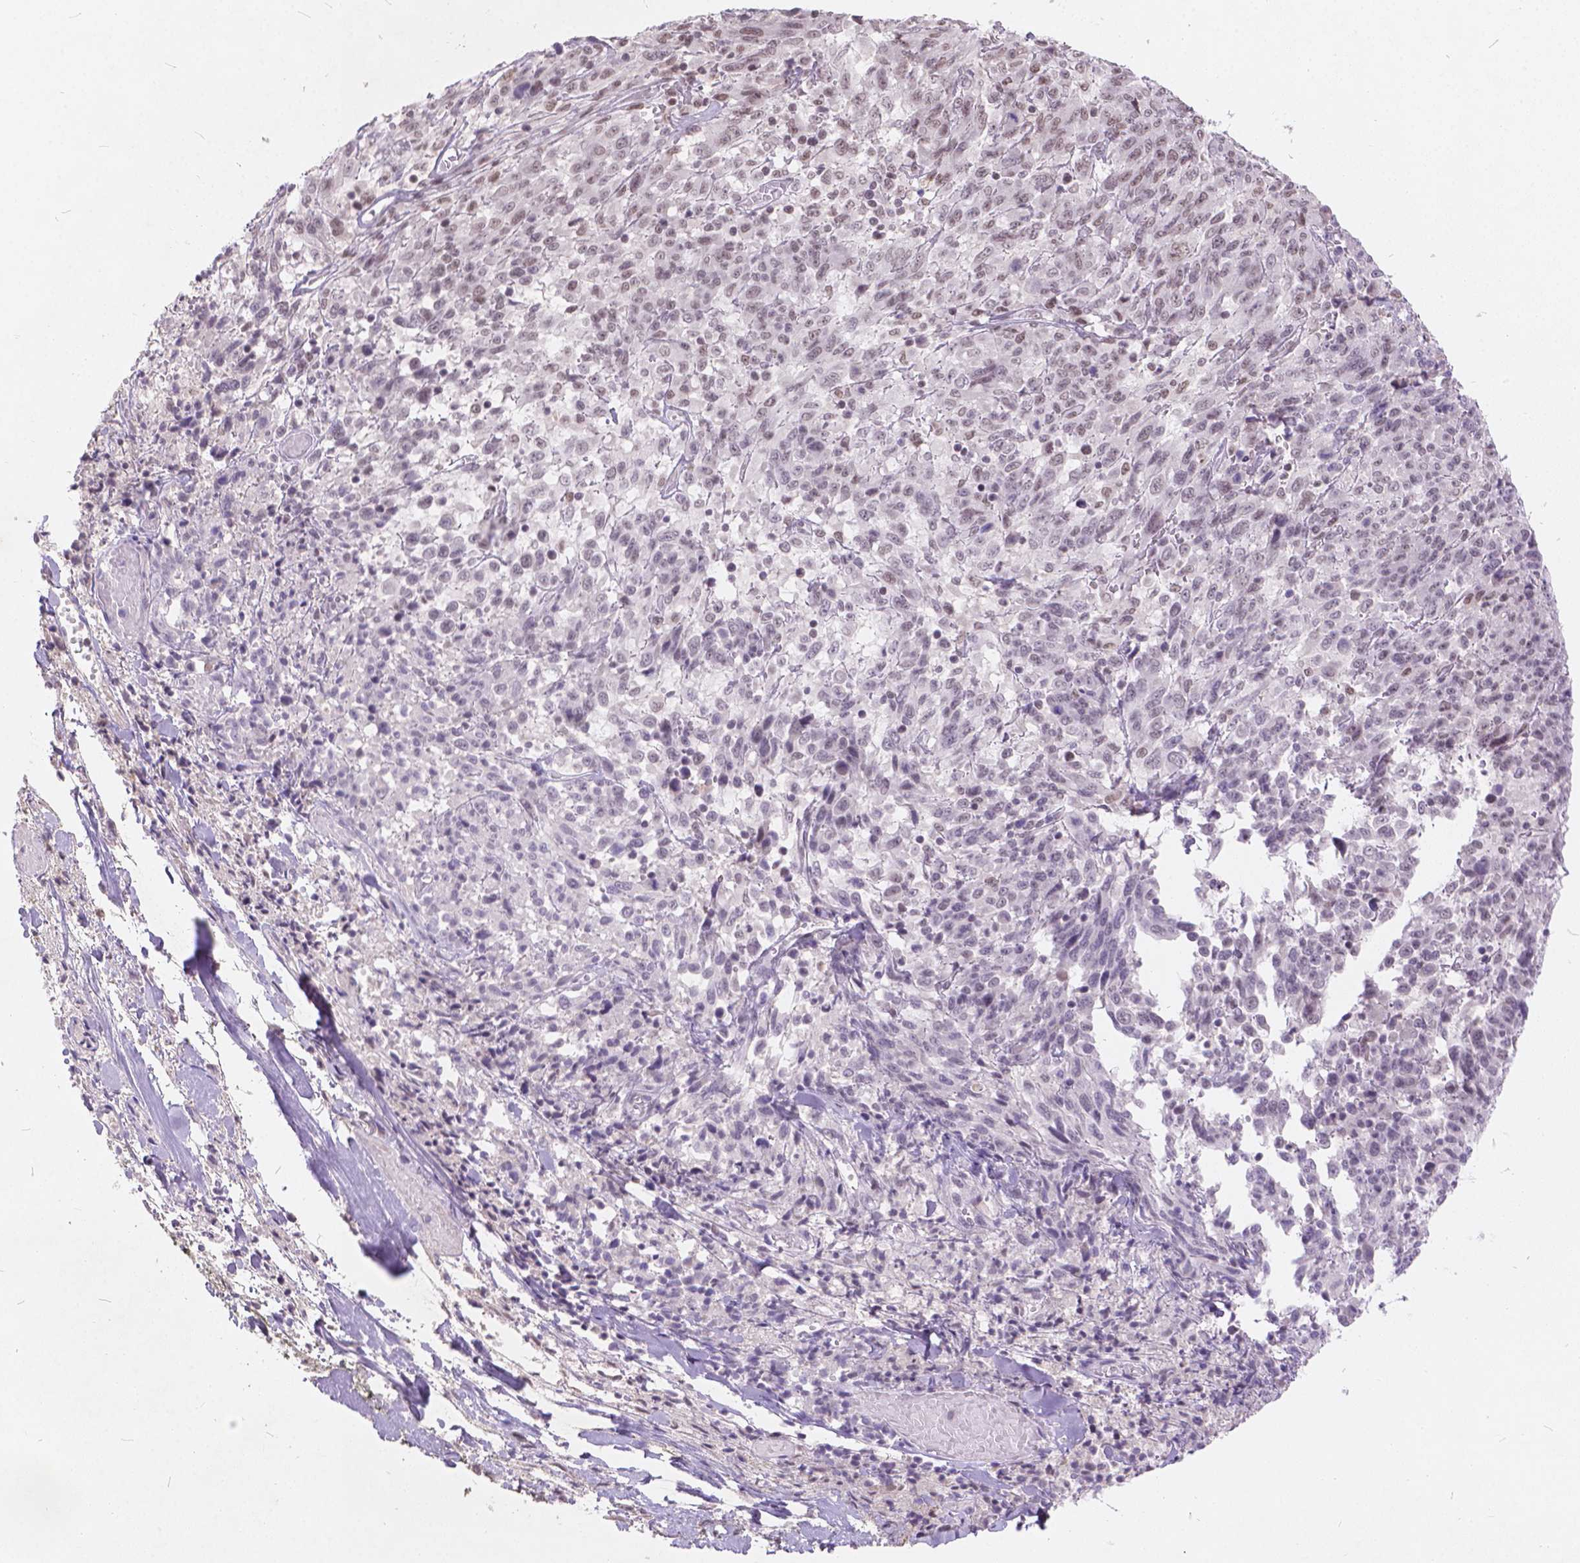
{"staining": {"intensity": "moderate", "quantity": "25%-75%", "location": "nuclear"}, "tissue": "melanoma", "cell_type": "Tumor cells", "image_type": "cancer", "snomed": [{"axis": "morphology", "description": "Malignant melanoma, NOS"}, {"axis": "topography", "description": "Skin"}], "caption": "A micrograph showing moderate nuclear positivity in about 25%-75% of tumor cells in malignant melanoma, as visualized by brown immunohistochemical staining.", "gene": "FAM53A", "patient": {"sex": "female", "age": 91}}